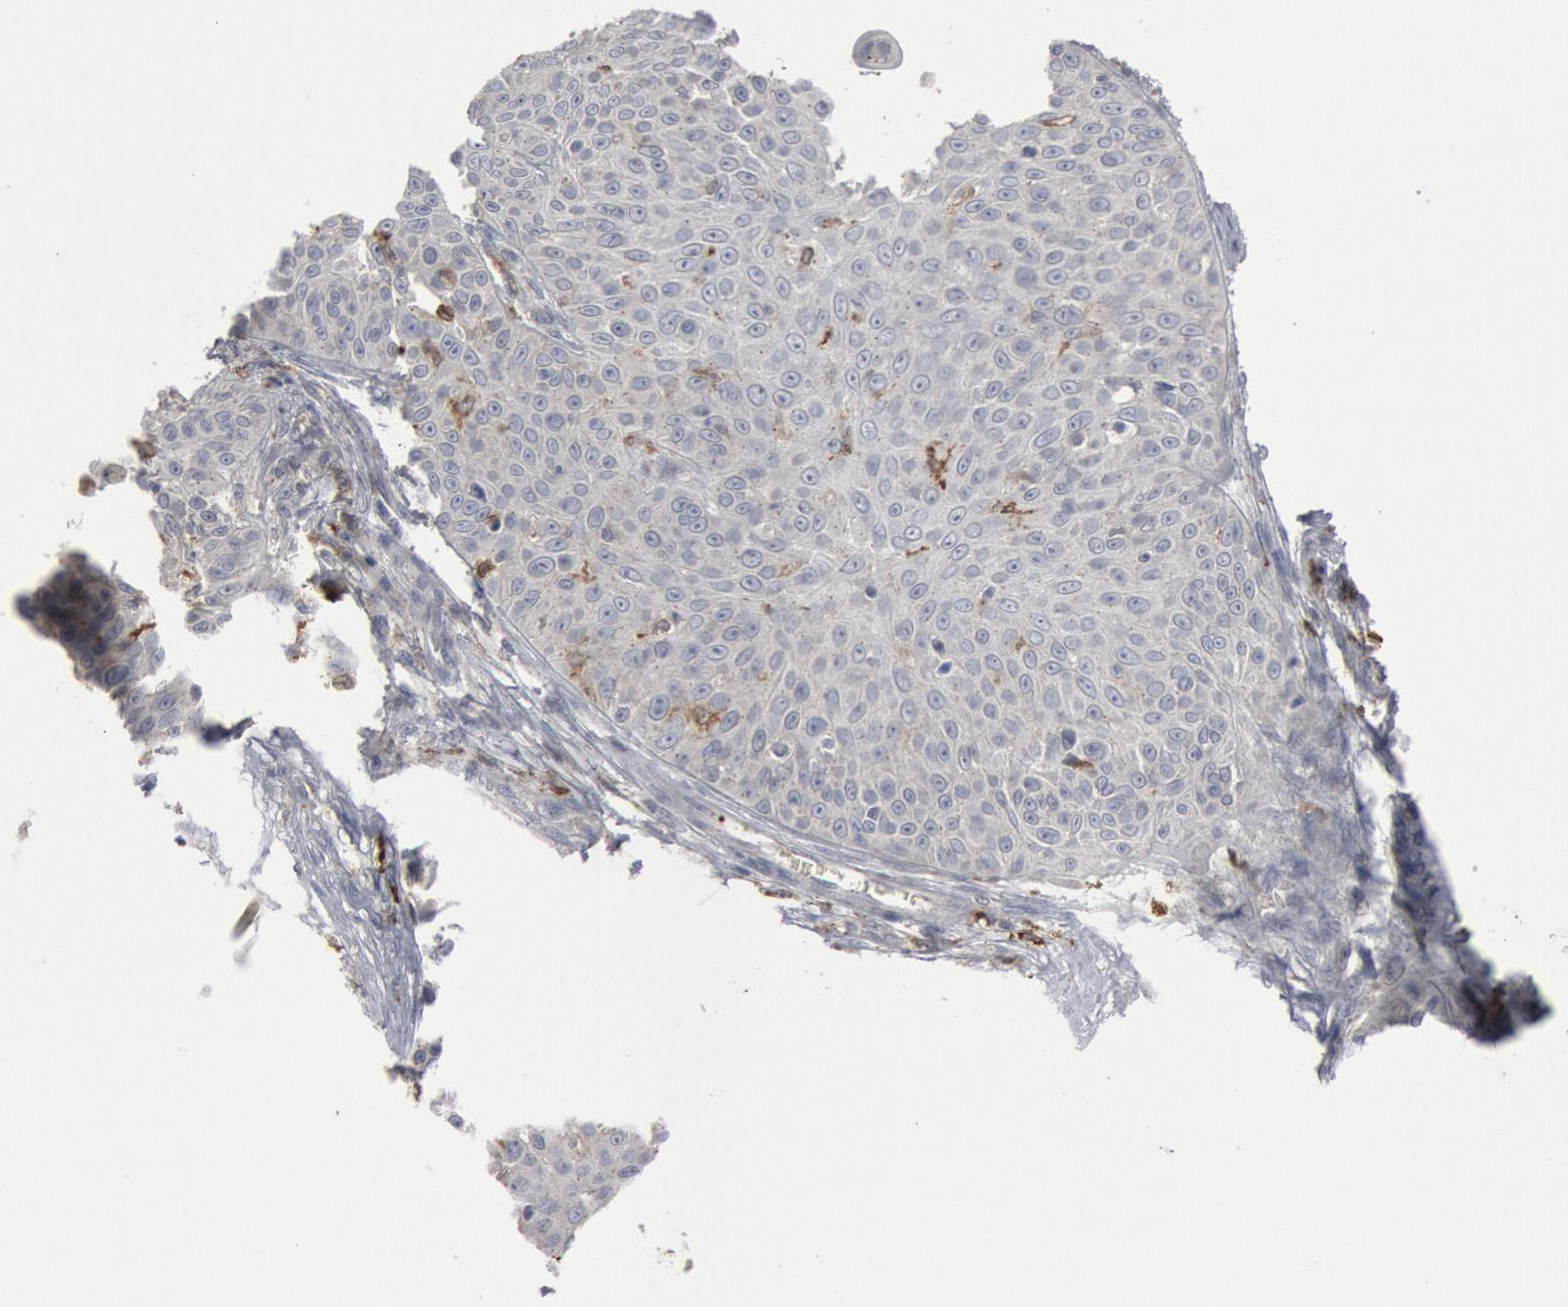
{"staining": {"intensity": "negative", "quantity": "none", "location": "none"}, "tissue": "skin cancer", "cell_type": "Tumor cells", "image_type": "cancer", "snomed": [{"axis": "morphology", "description": "Squamous cell carcinoma, NOS"}, {"axis": "topography", "description": "Skin"}], "caption": "IHC histopathology image of neoplastic tissue: skin cancer stained with DAB reveals no significant protein staining in tumor cells.", "gene": "C1QC", "patient": {"sex": "male", "age": 82}}